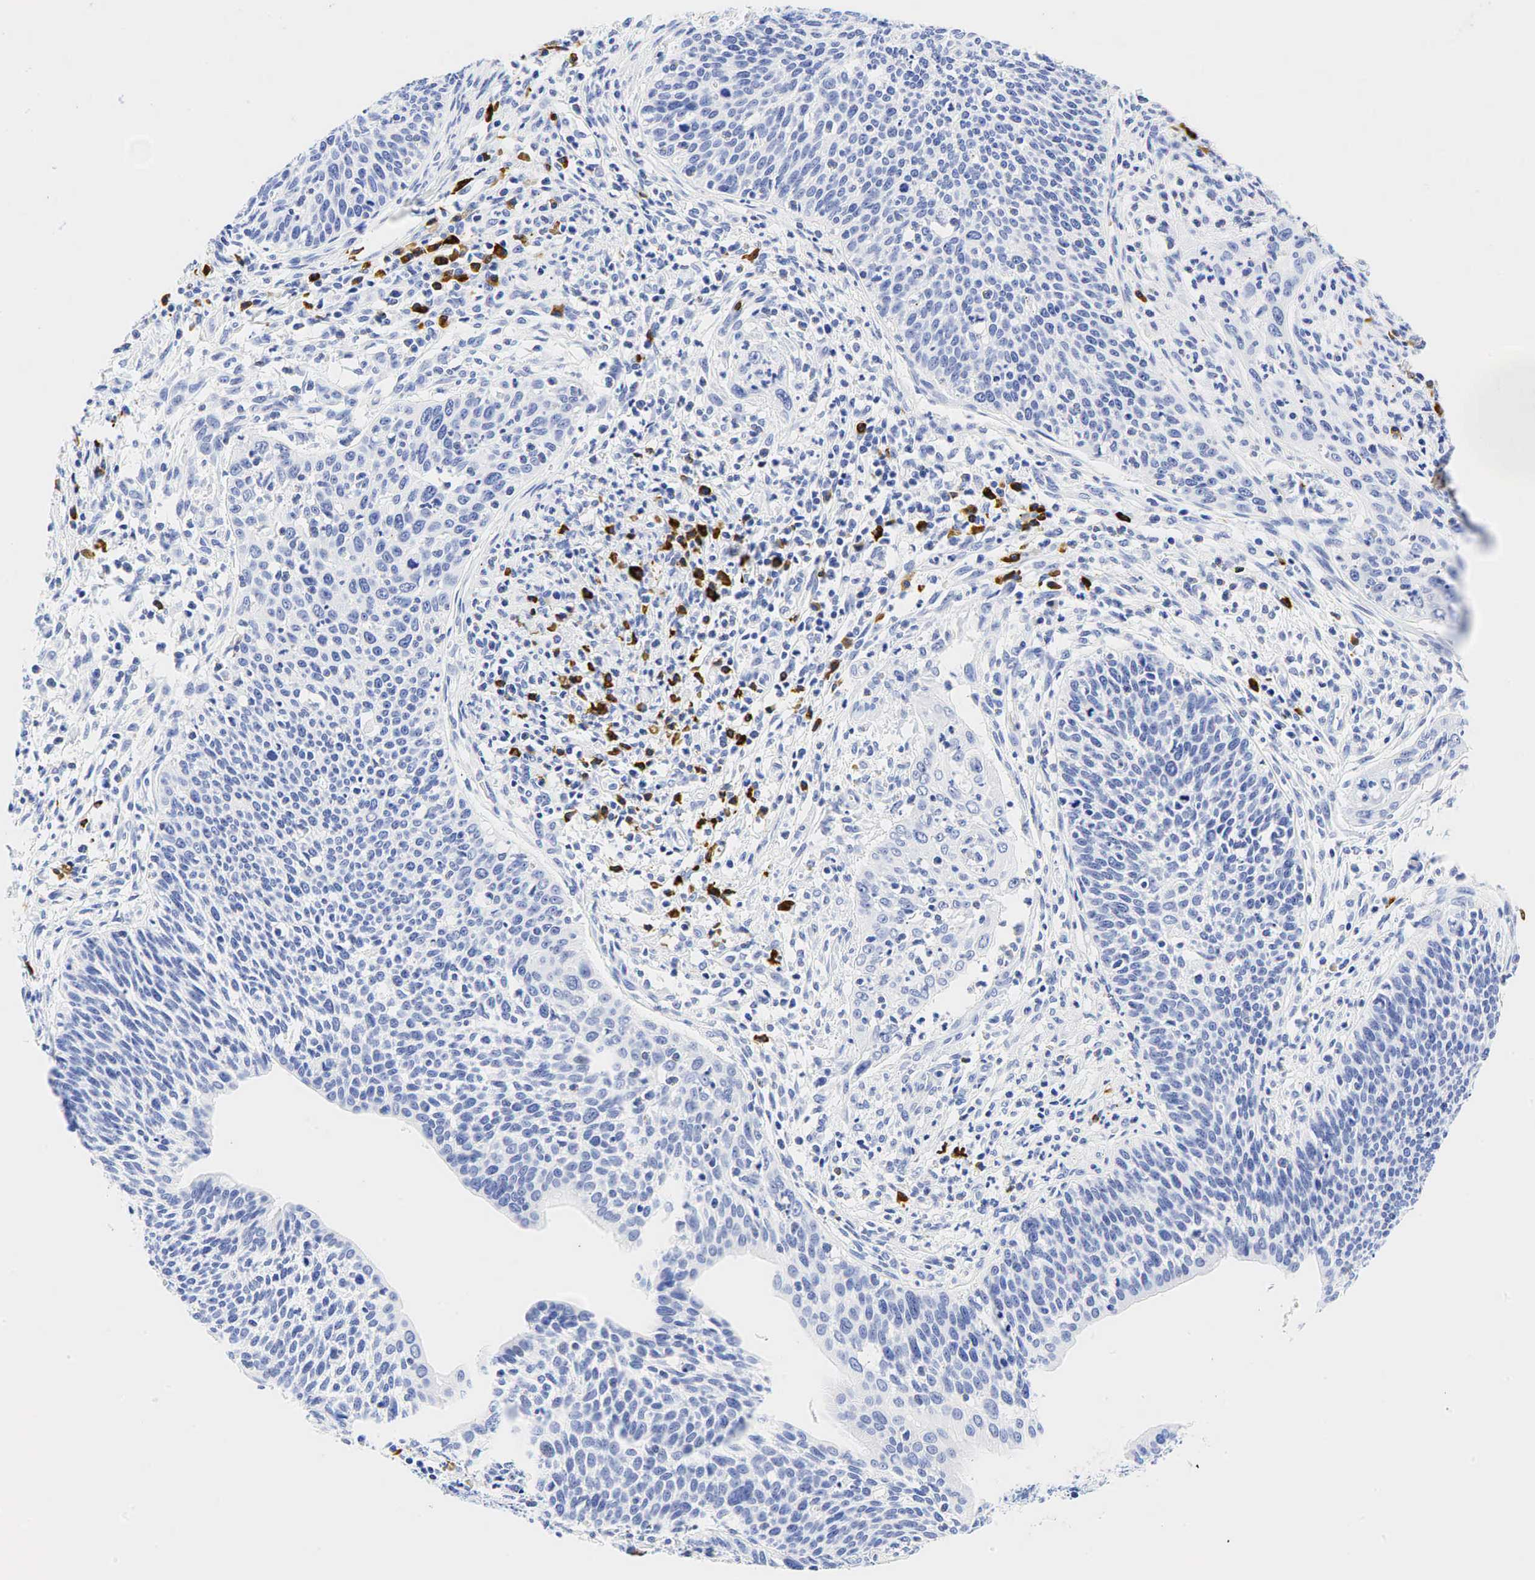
{"staining": {"intensity": "negative", "quantity": "none", "location": "none"}, "tissue": "cervical cancer", "cell_type": "Tumor cells", "image_type": "cancer", "snomed": [{"axis": "morphology", "description": "Squamous cell carcinoma, NOS"}, {"axis": "topography", "description": "Cervix"}], "caption": "This is an IHC histopathology image of human squamous cell carcinoma (cervical). There is no staining in tumor cells.", "gene": "CD79A", "patient": {"sex": "female", "age": 41}}